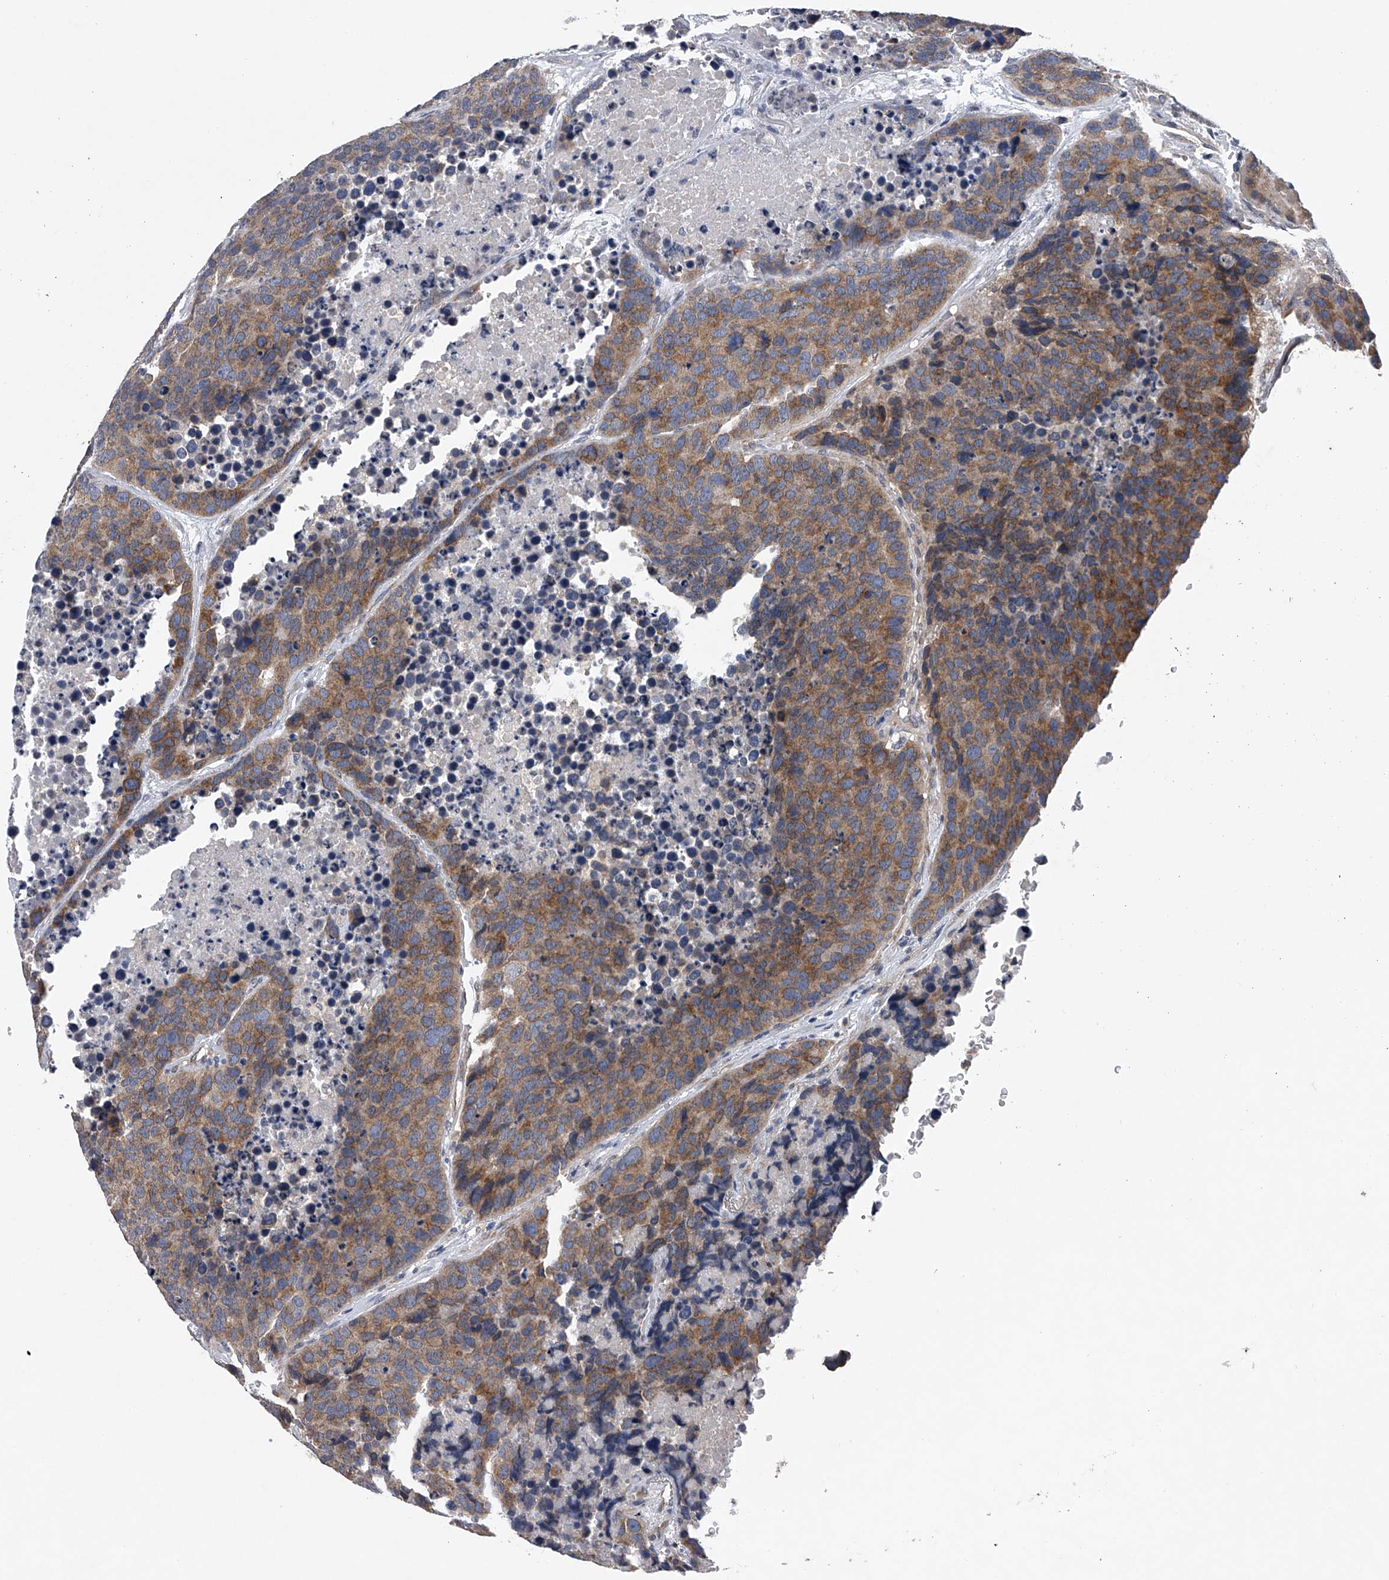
{"staining": {"intensity": "moderate", "quantity": ">75%", "location": "cytoplasmic/membranous"}, "tissue": "carcinoid", "cell_type": "Tumor cells", "image_type": "cancer", "snomed": [{"axis": "morphology", "description": "Carcinoid, malignant, NOS"}, {"axis": "topography", "description": "Lung"}], "caption": "Immunohistochemical staining of malignant carcinoid reveals medium levels of moderate cytoplasmic/membranous protein positivity in approximately >75% of tumor cells. (brown staining indicates protein expression, while blue staining denotes nuclei).", "gene": "RNF5", "patient": {"sex": "male", "age": 60}}